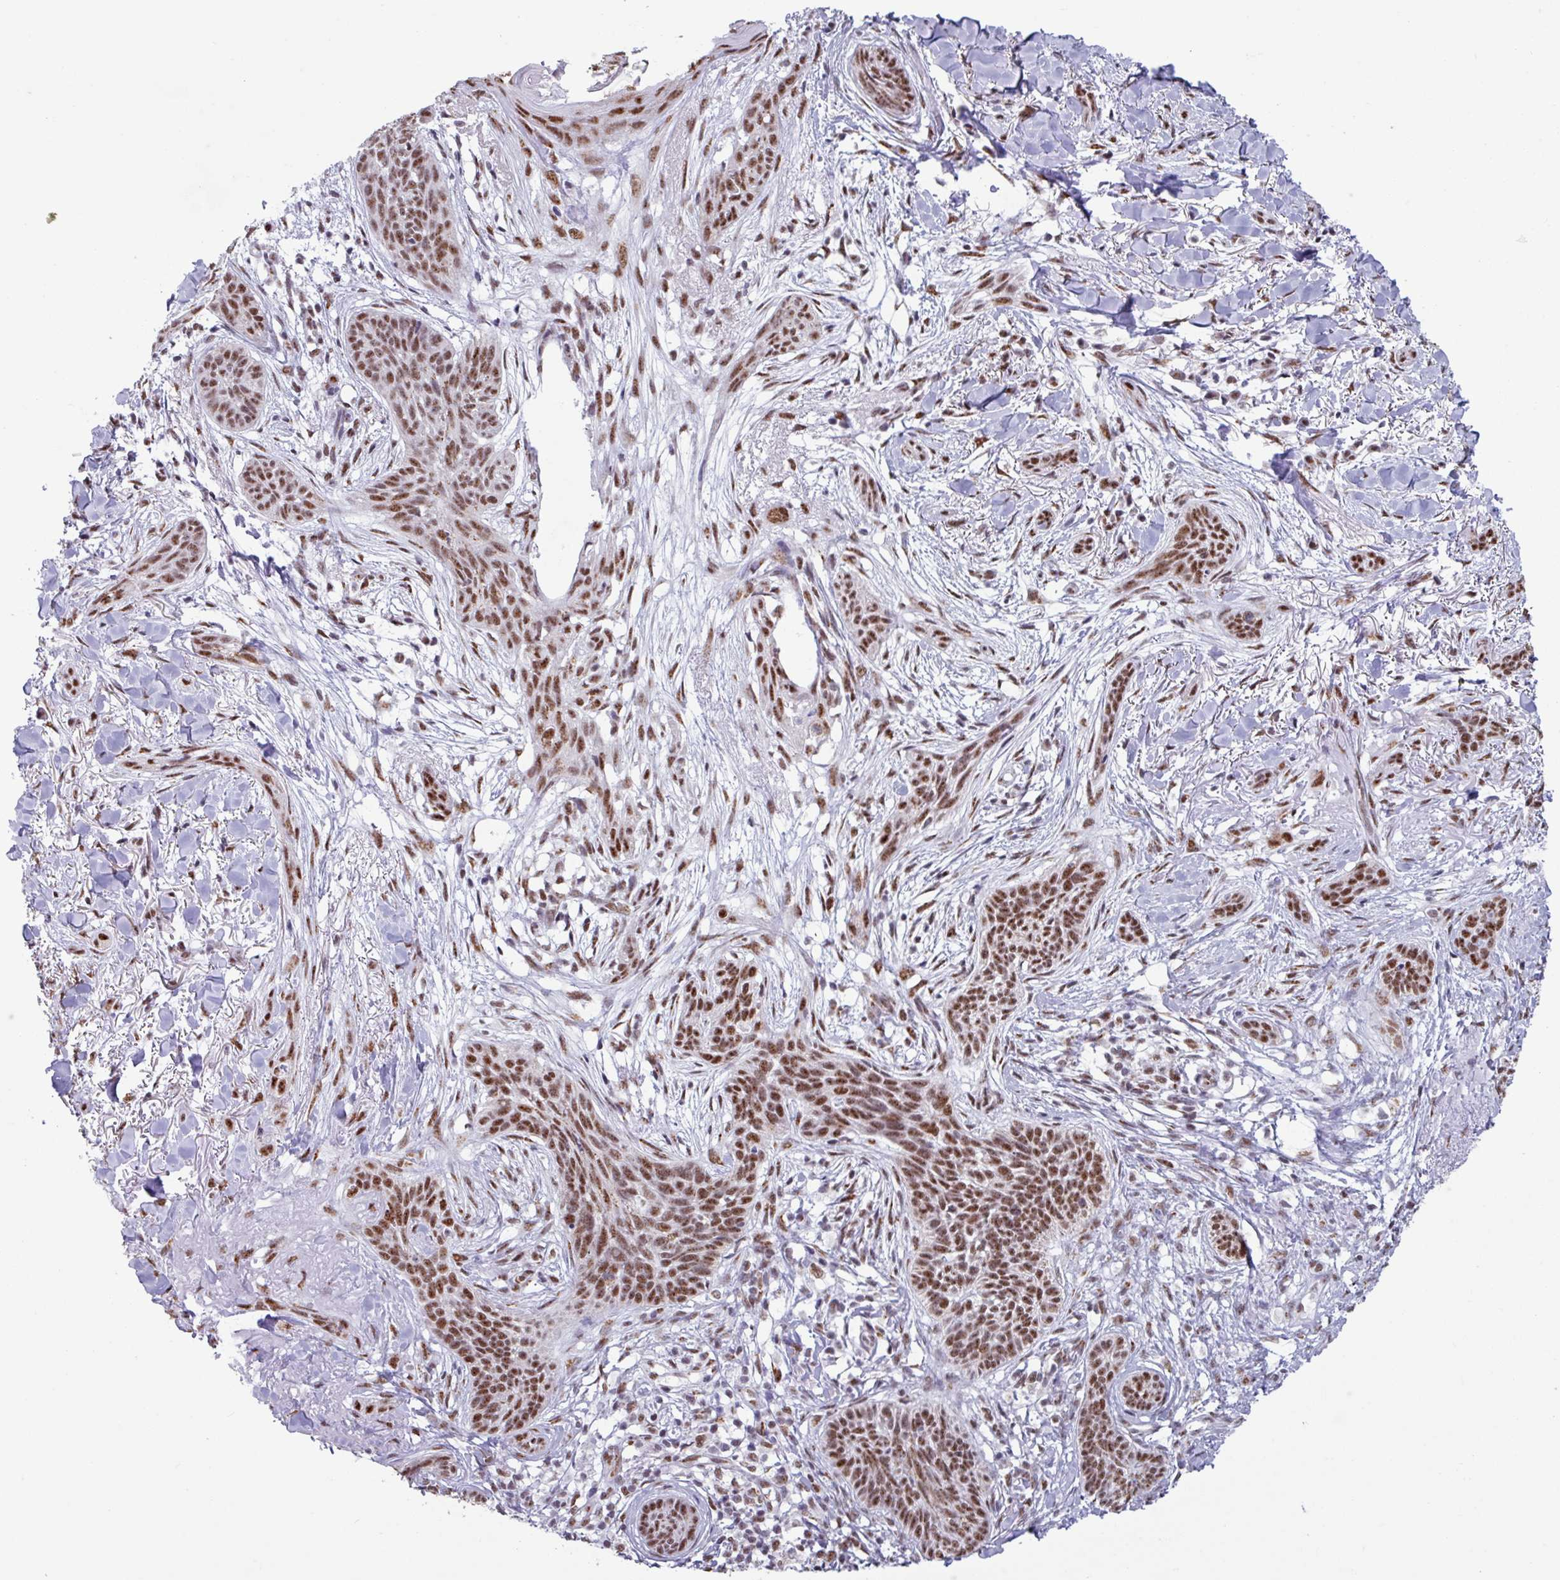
{"staining": {"intensity": "moderate", "quantity": ">75%", "location": "nuclear"}, "tissue": "skin cancer", "cell_type": "Tumor cells", "image_type": "cancer", "snomed": [{"axis": "morphology", "description": "Basal cell carcinoma"}, {"axis": "topography", "description": "Skin"}], "caption": "High-power microscopy captured an IHC micrograph of basal cell carcinoma (skin), revealing moderate nuclear positivity in approximately >75% of tumor cells.", "gene": "PUF60", "patient": {"sex": "male", "age": 52}}